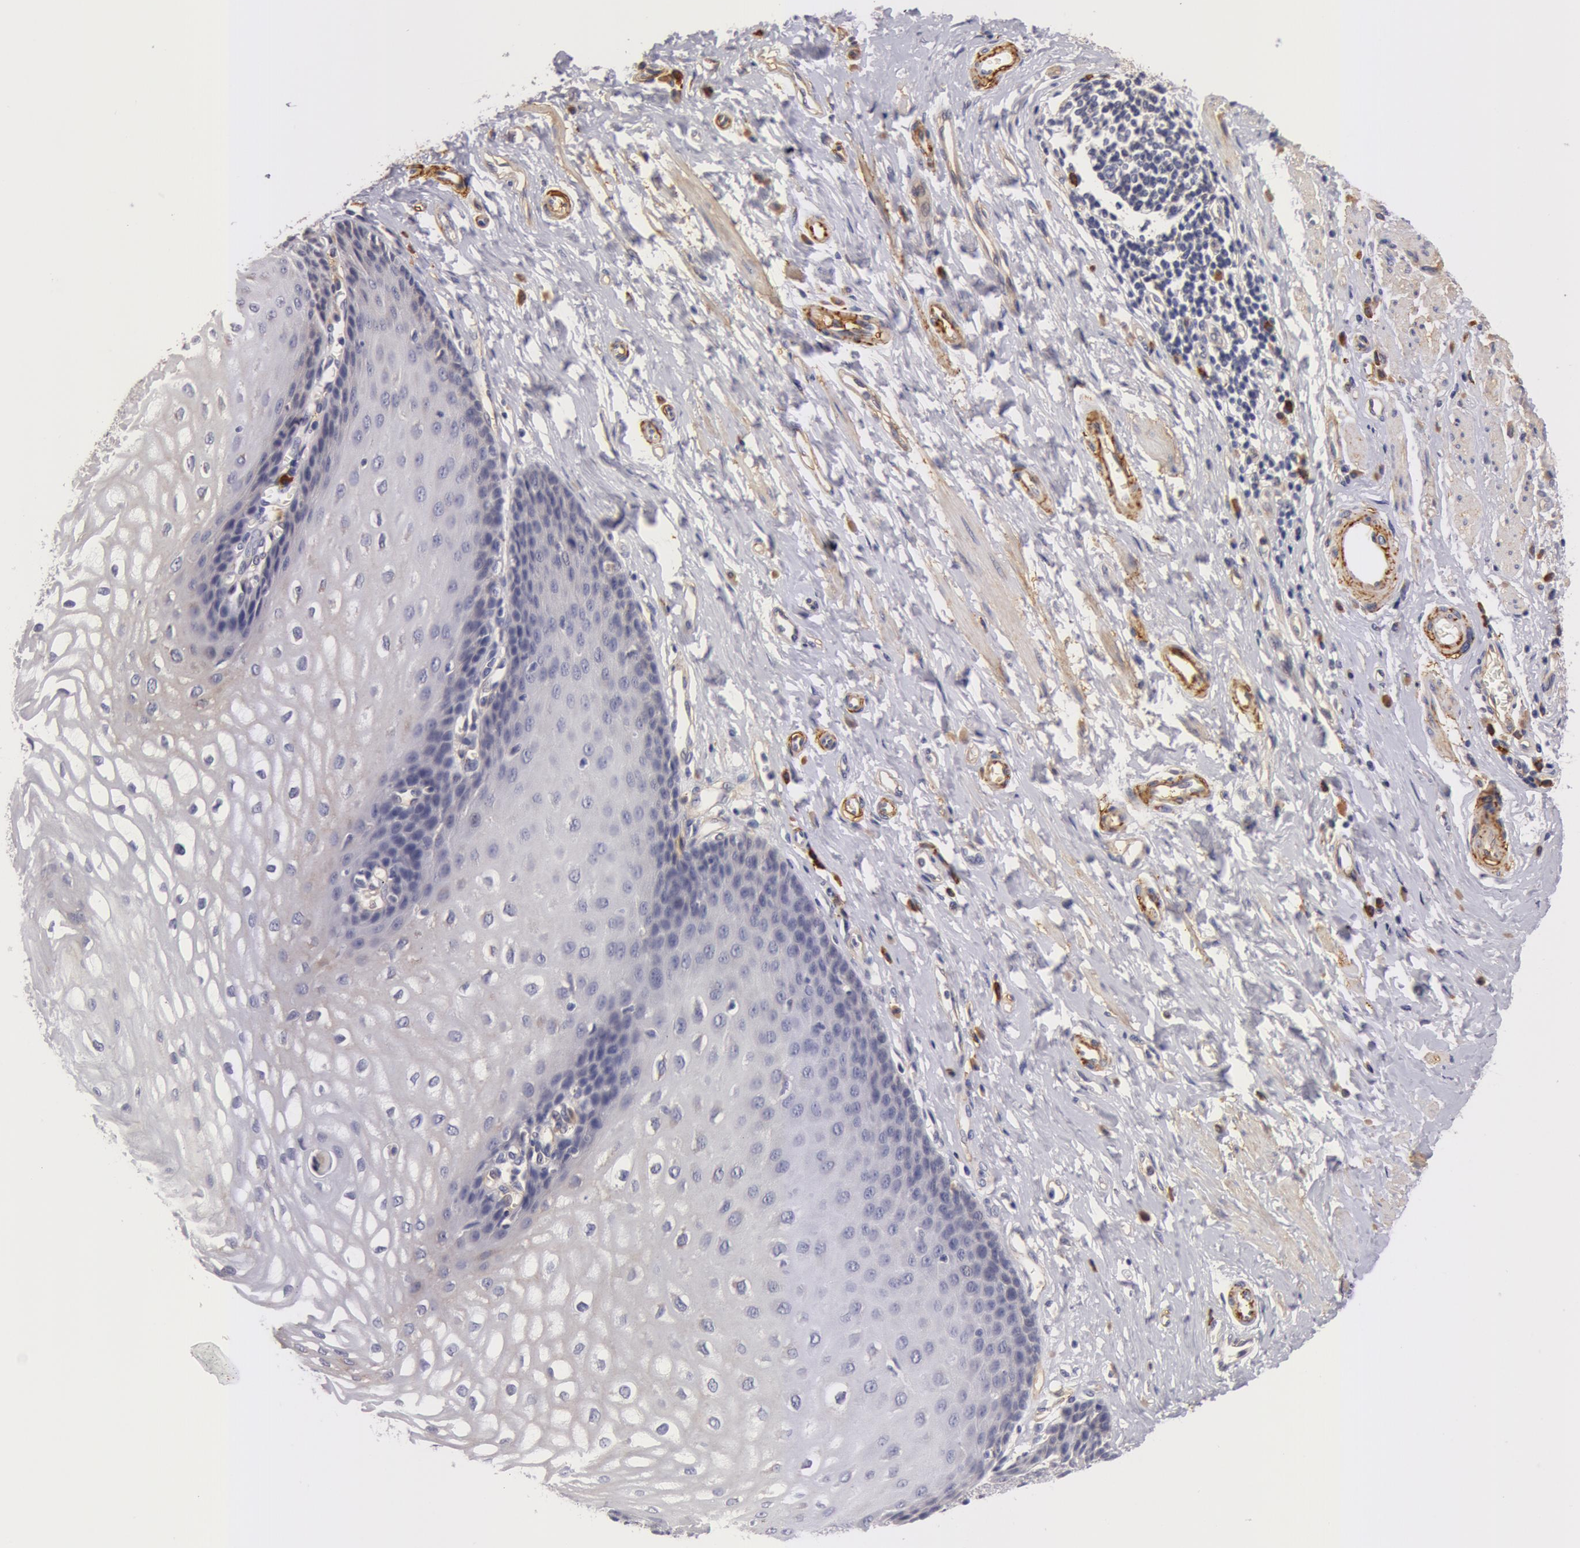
{"staining": {"intensity": "negative", "quantity": "none", "location": "none"}, "tissue": "esophagus", "cell_type": "Squamous epithelial cells", "image_type": "normal", "snomed": [{"axis": "morphology", "description": "Normal tissue, NOS"}, {"axis": "topography", "description": "Esophagus"}], "caption": "This image is of benign esophagus stained with IHC to label a protein in brown with the nuclei are counter-stained blue. There is no expression in squamous epithelial cells.", "gene": "IL23A", "patient": {"sex": "male", "age": 70}}